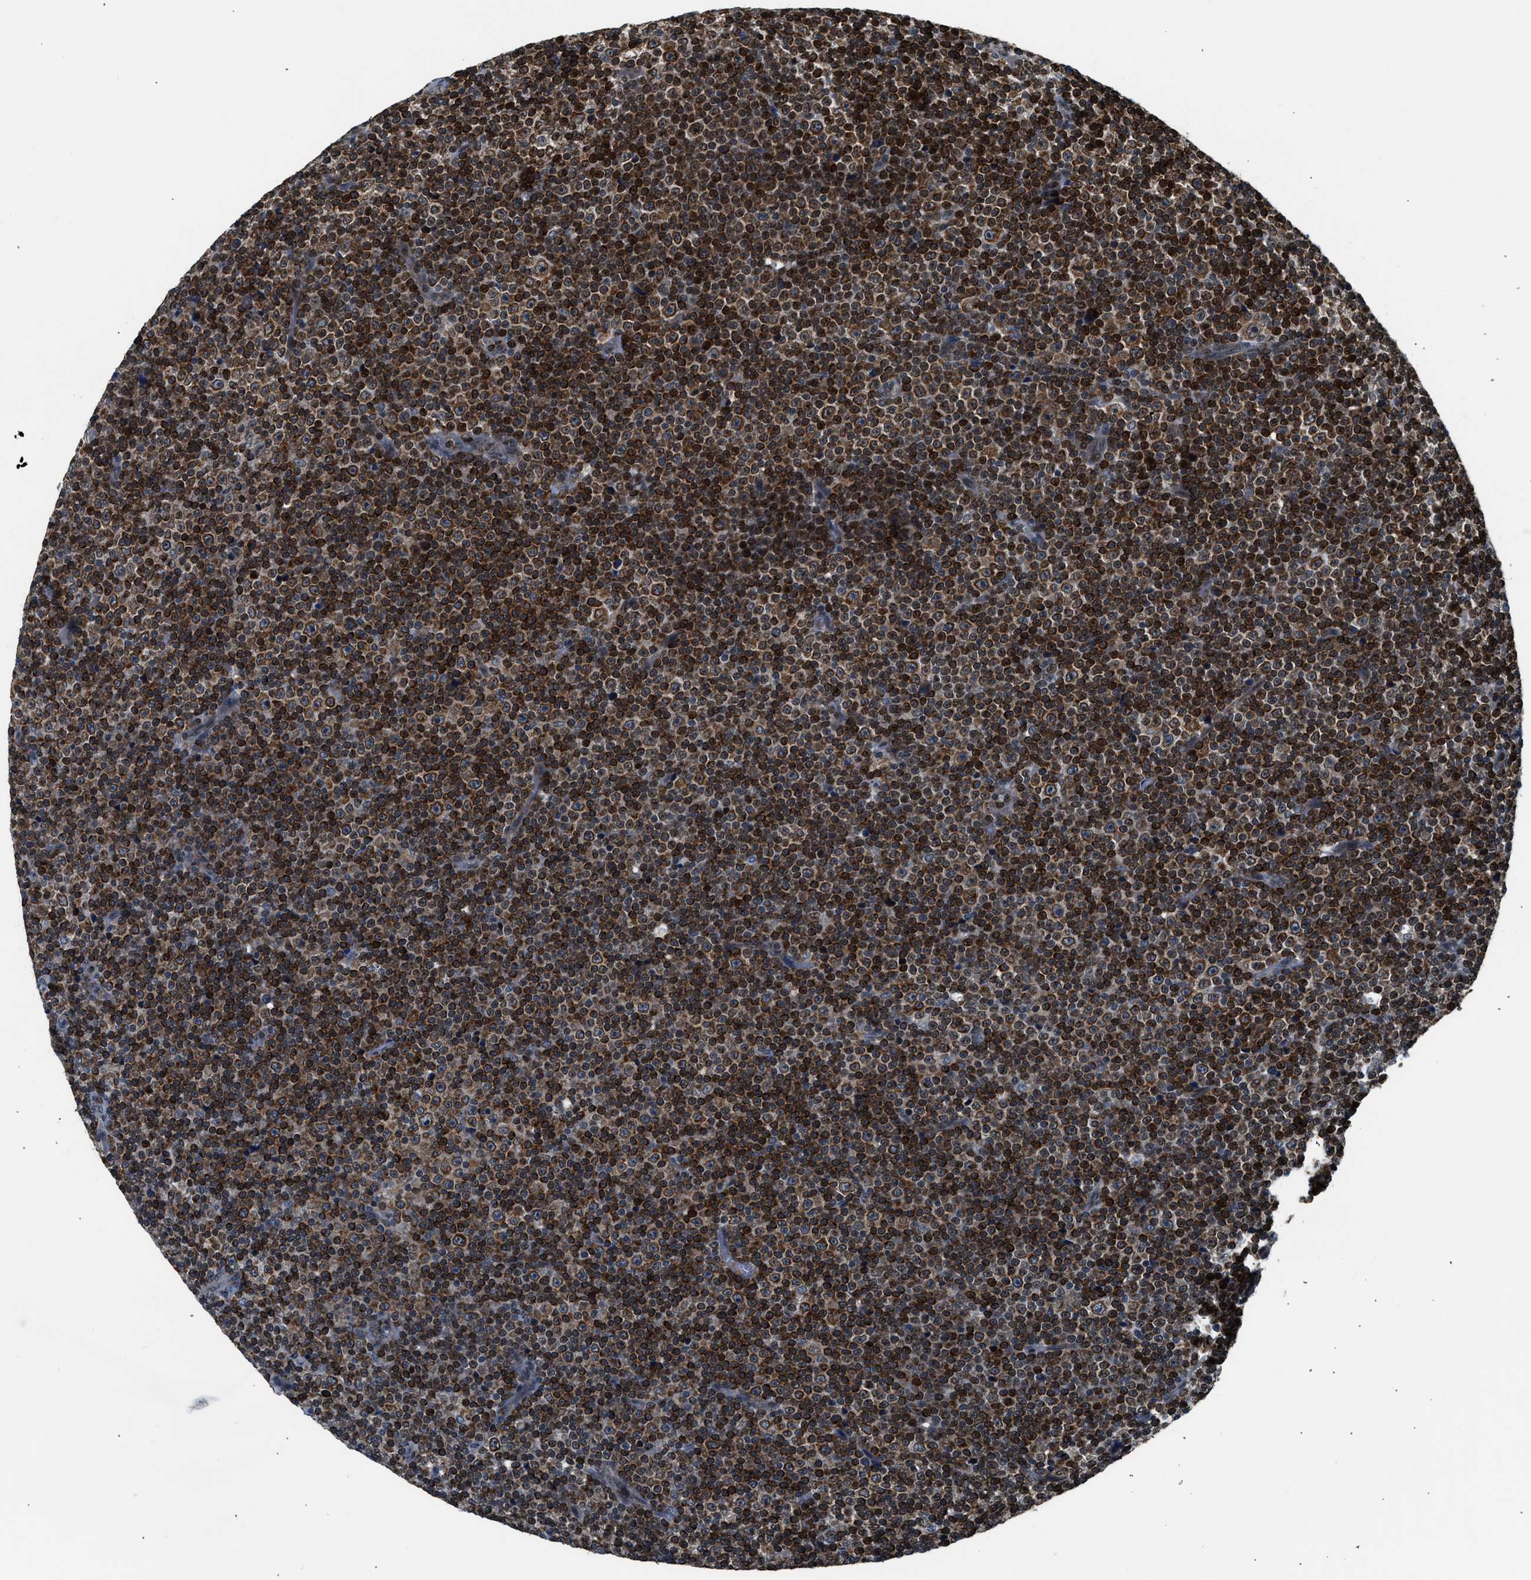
{"staining": {"intensity": "strong", "quantity": ">75%", "location": "cytoplasmic/membranous"}, "tissue": "lymphoma", "cell_type": "Tumor cells", "image_type": "cancer", "snomed": [{"axis": "morphology", "description": "Malignant lymphoma, non-Hodgkin's type, Low grade"}, {"axis": "topography", "description": "Lymph node"}], "caption": "An immunohistochemistry micrograph of tumor tissue is shown. Protein staining in brown highlights strong cytoplasmic/membranous positivity in low-grade malignant lymphoma, non-Hodgkin's type within tumor cells.", "gene": "RETREG3", "patient": {"sex": "female", "age": 67}}